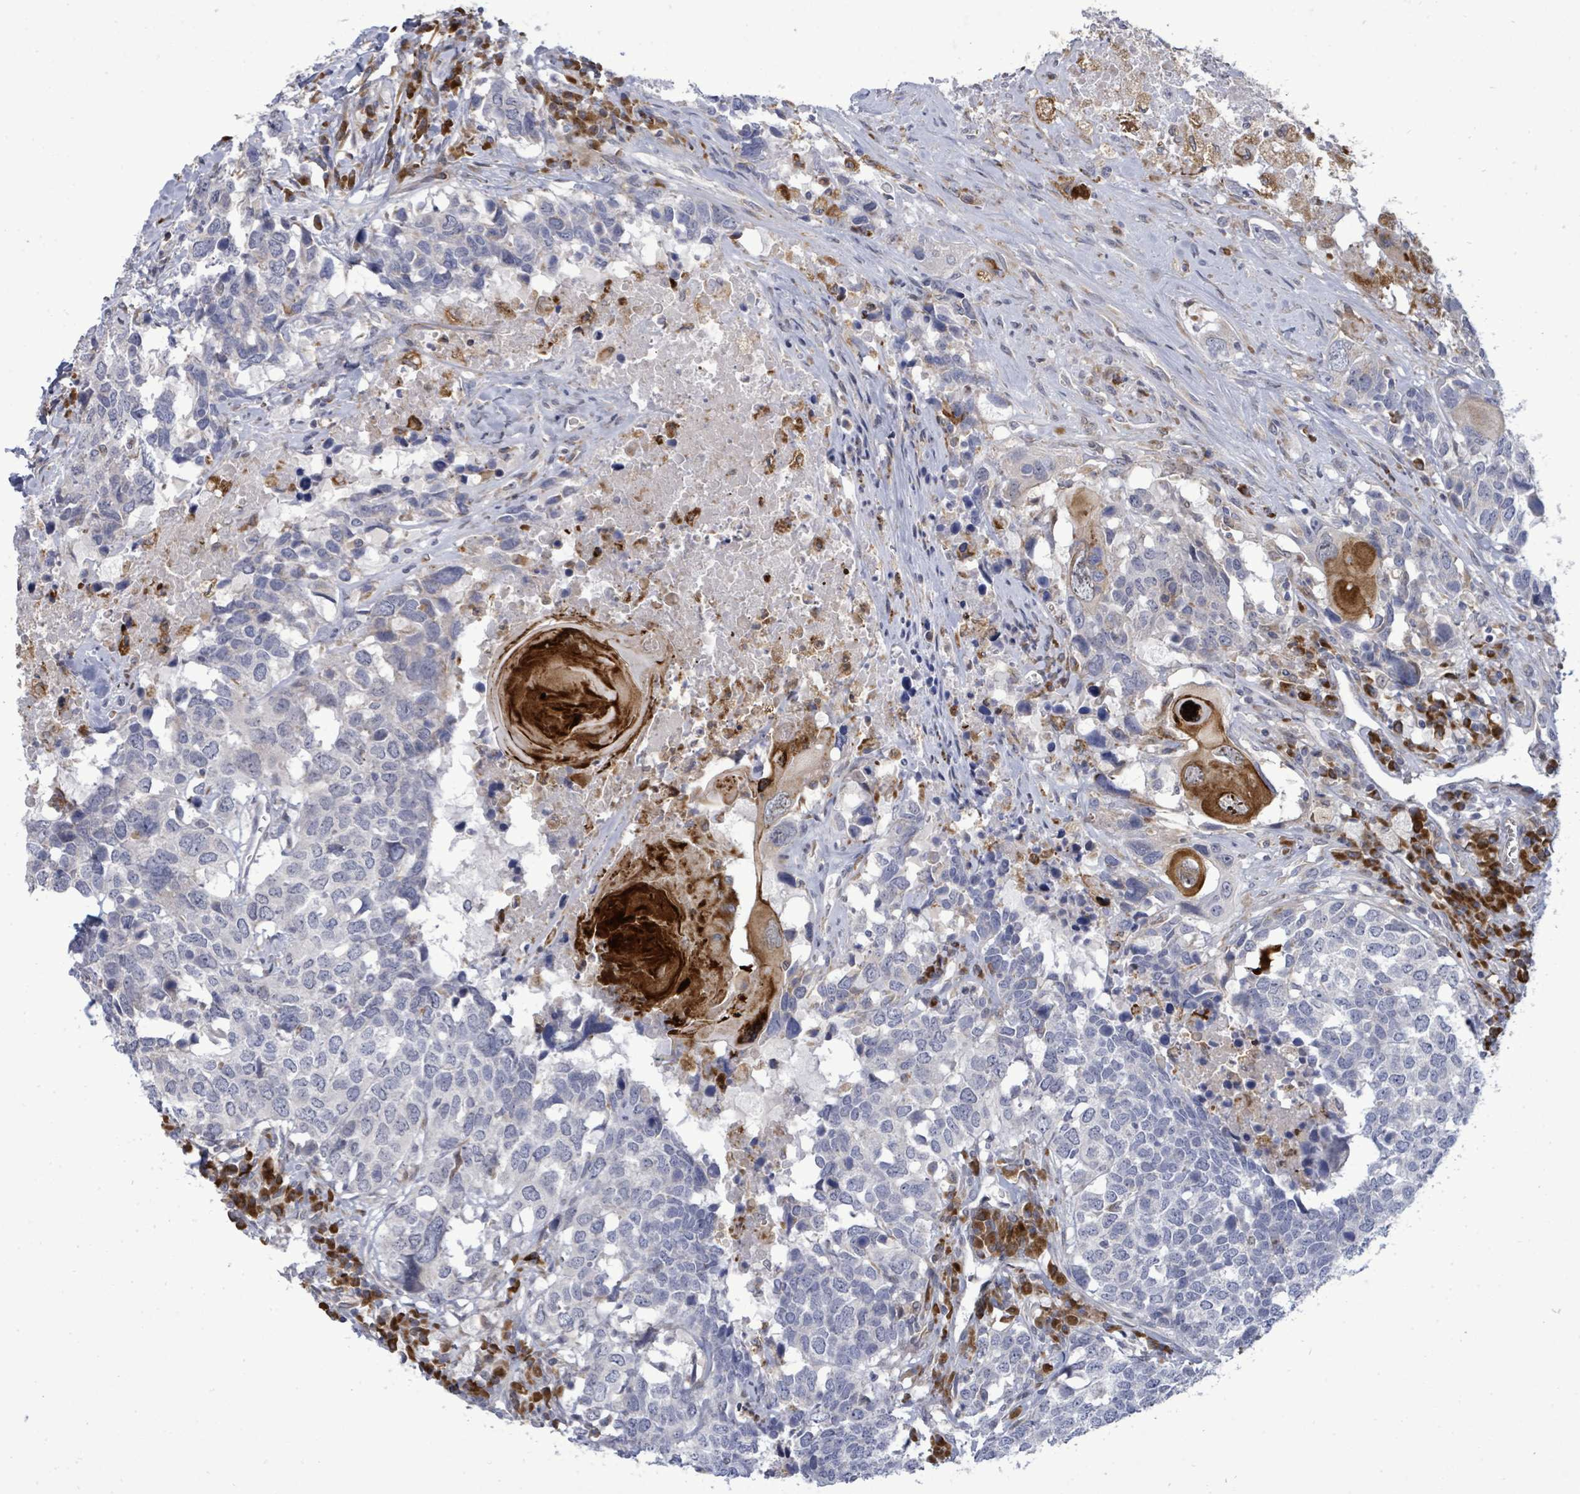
{"staining": {"intensity": "negative", "quantity": "none", "location": "none"}, "tissue": "head and neck cancer", "cell_type": "Tumor cells", "image_type": "cancer", "snomed": [{"axis": "morphology", "description": "Squamous cell carcinoma, NOS"}, {"axis": "topography", "description": "Head-Neck"}], "caption": "DAB (3,3'-diaminobenzidine) immunohistochemical staining of squamous cell carcinoma (head and neck) shows no significant staining in tumor cells.", "gene": "SAR1A", "patient": {"sex": "male", "age": 66}}